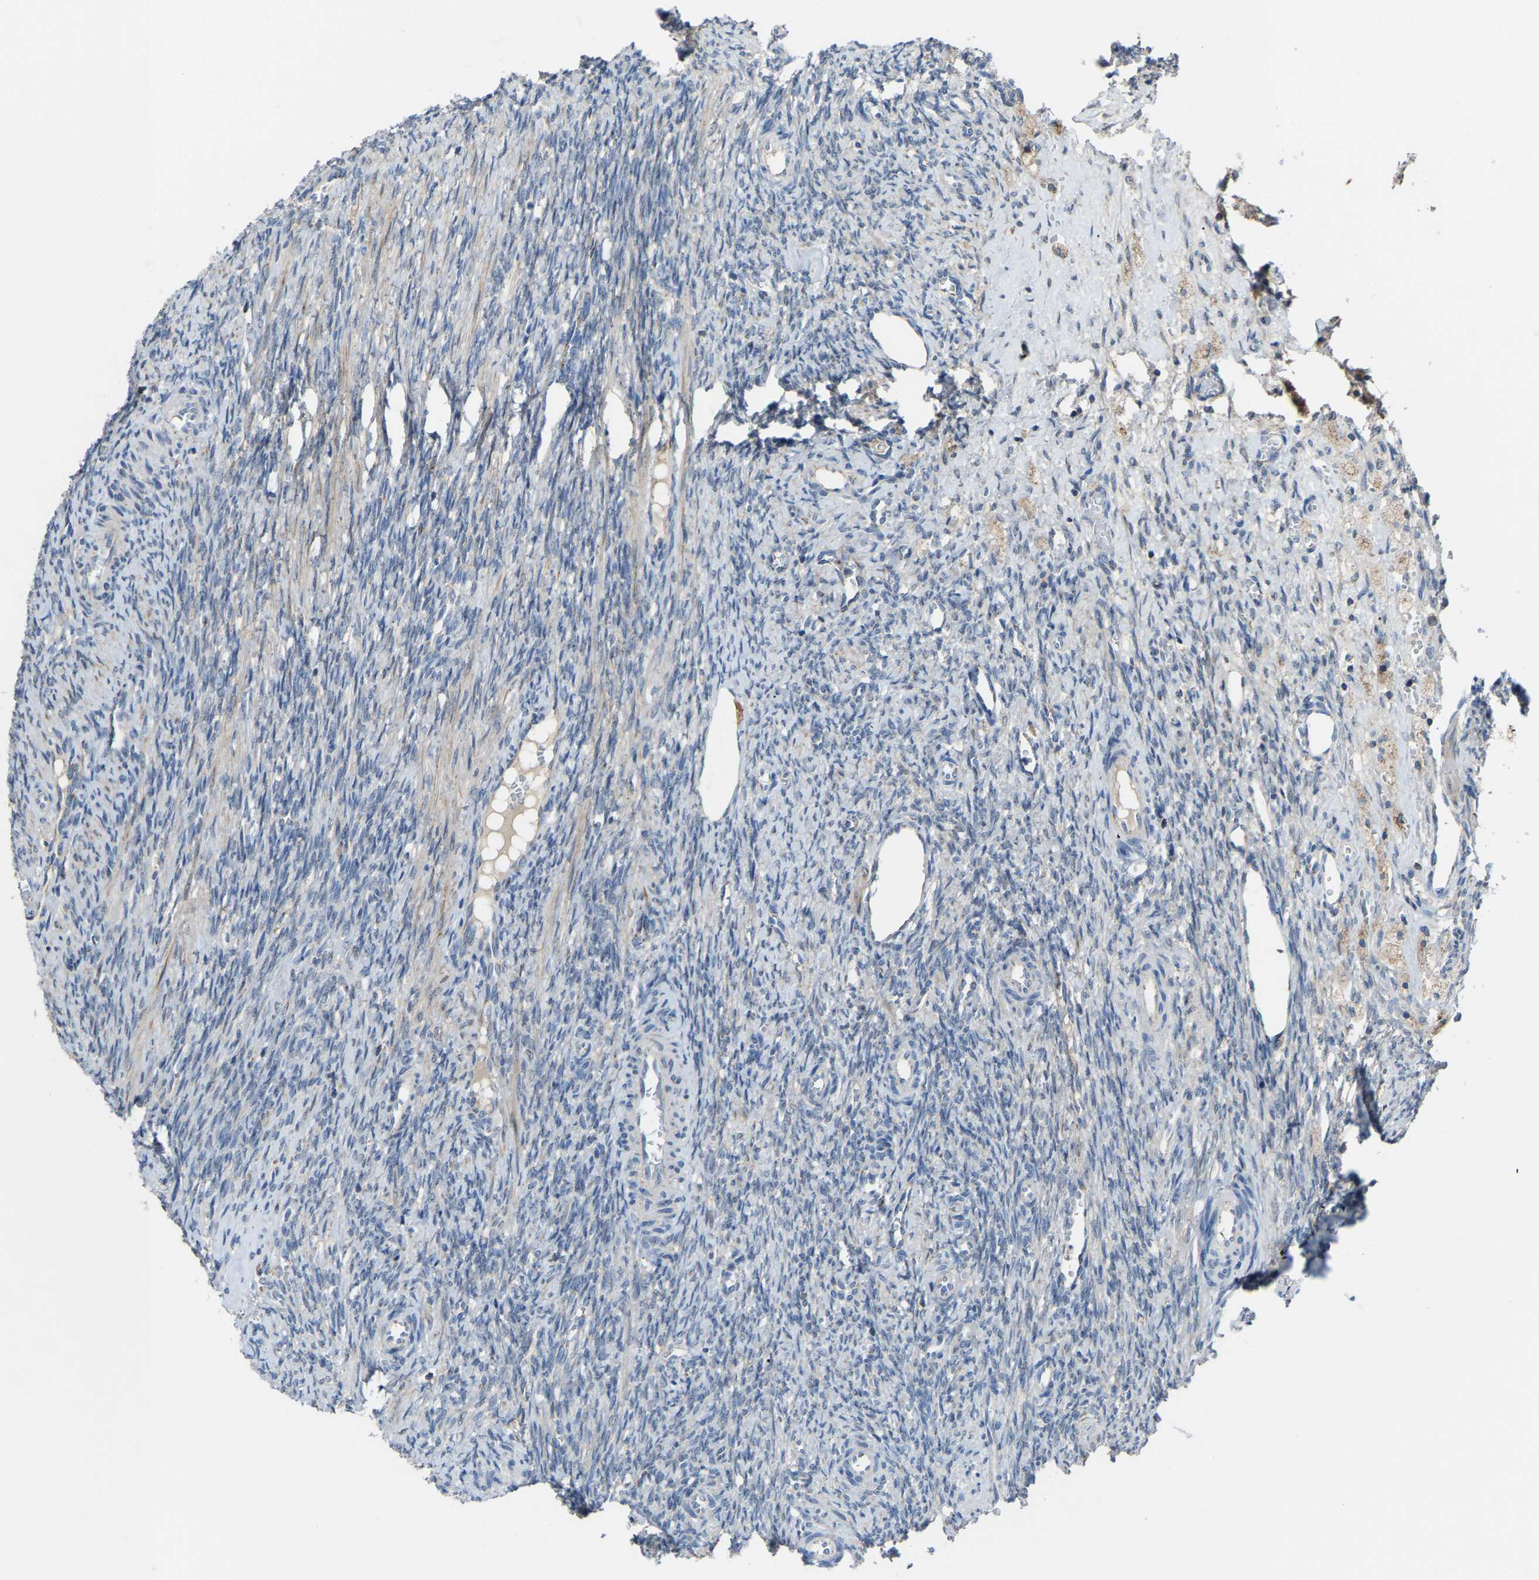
{"staining": {"intensity": "moderate", "quantity": "<25%", "location": "cytoplasmic/membranous"}, "tissue": "ovary", "cell_type": "Follicle cells", "image_type": "normal", "snomed": [{"axis": "morphology", "description": "Normal tissue, NOS"}, {"axis": "topography", "description": "Ovary"}], "caption": "Immunohistochemical staining of benign human ovary exhibits <25% levels of moderate cytoplasmic/membranous protein staining in approximately <25% of follicle cells.", "gene": "CANT1", "patient": {"sex": "female", "age": 41}}